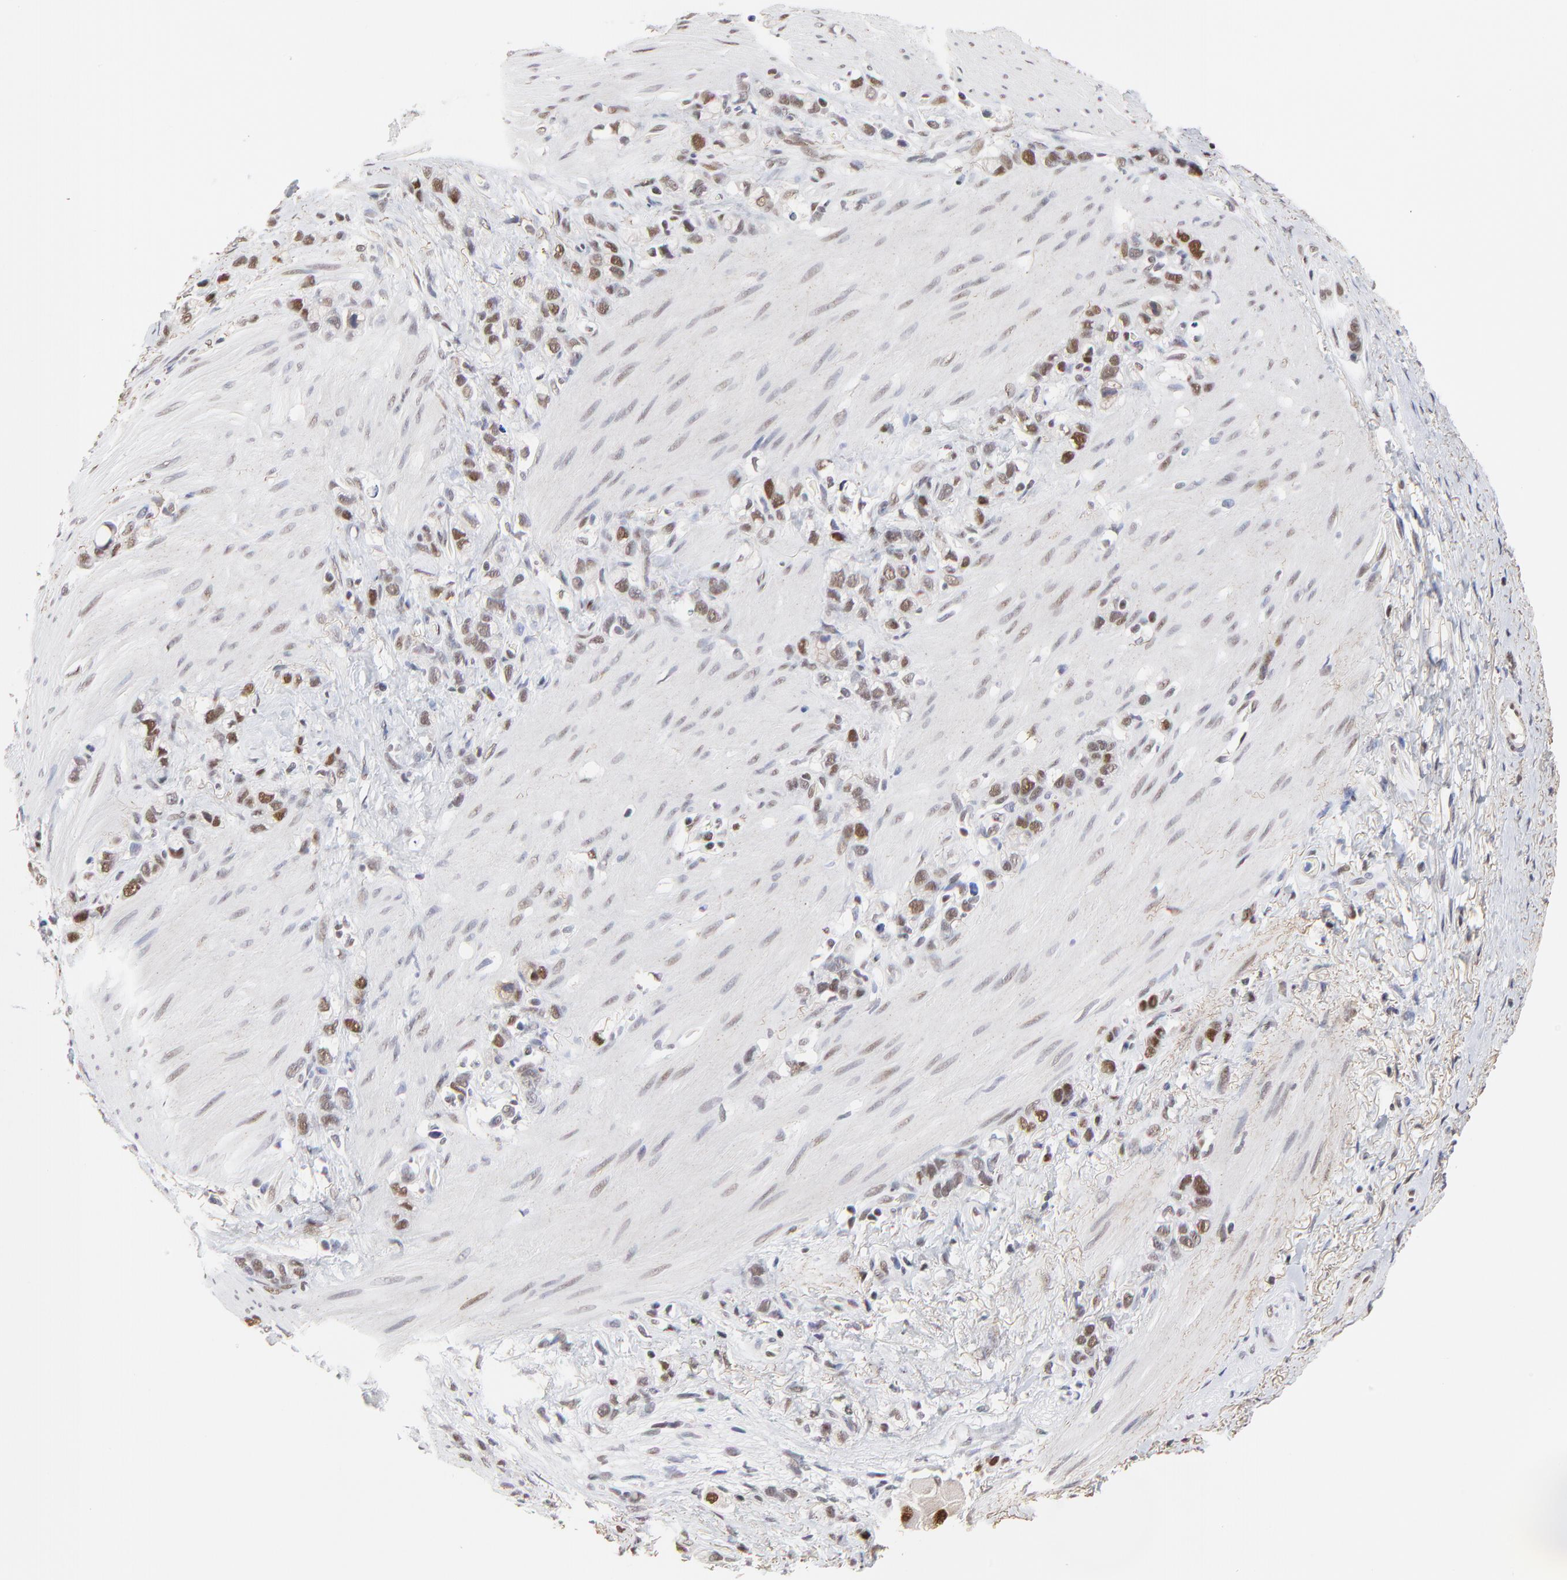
{"staining": {"intensity": "moderate", "quantity": "25%-75%", "location": "nuclear"}, "tissue": "stomach cancer", "cell_type": "Tumor cells", "image_type": "cancer", "snomed": [{"axis": "morphology", "description": "Normal tissue, NOS"}, {"axis": "morphology", "description": "Adenocarcinoma, NOS"}, {"axis": "morphology", "description": "Adenocarcinoma, High grade"}, {"axis": "topography", "description": "Stomach, upper"}, {"axis": "topography", "description": "Stomach"}], "caption": "Human stomach cancer (high-grade adenocarcinoma) stained with a brown dye shows moderate nuclear positive staining in approximately 25%-75% of tumor cells.", "gene": "OGFOD1", "patient": {"sex": "female", "age": 65}}